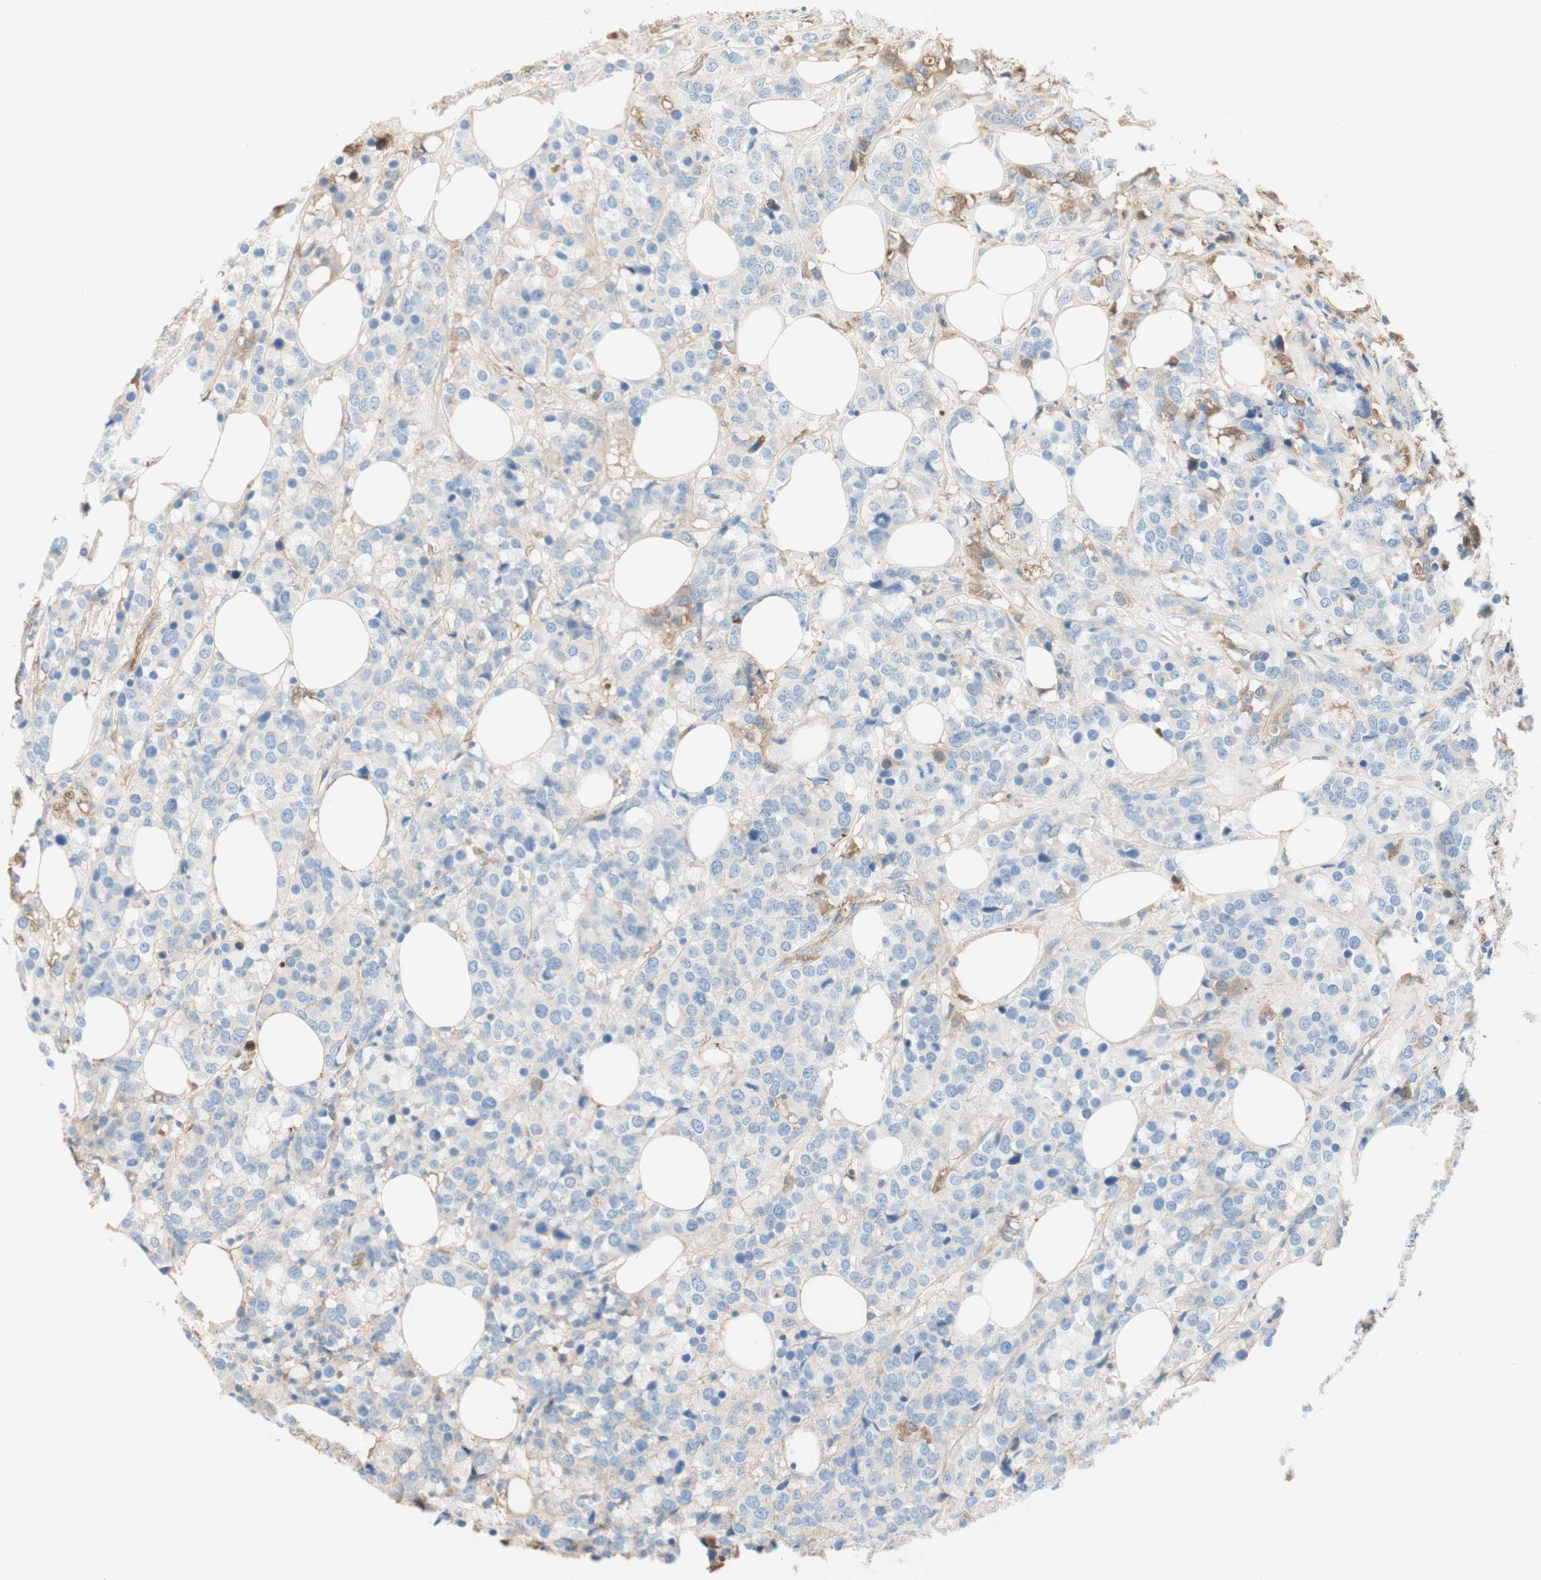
{"staining": {"intensity": "negative", "quantity": "none", "location": "none"}, "tissue": "breast cancer", "cell_type": "Tumor cells", "image_type": "cancer", "snomed": [{"axis": "morphology", "description": "Lobular carcinoma"}, {"axis": "topography", "description": "Breast"}], "caption": "This is an IHC micrograph of lobular carcinoma (breast). There is no staining in tumor cells.", "gene": "KNG1", "patient": {"sex": "female", "age": 59}}